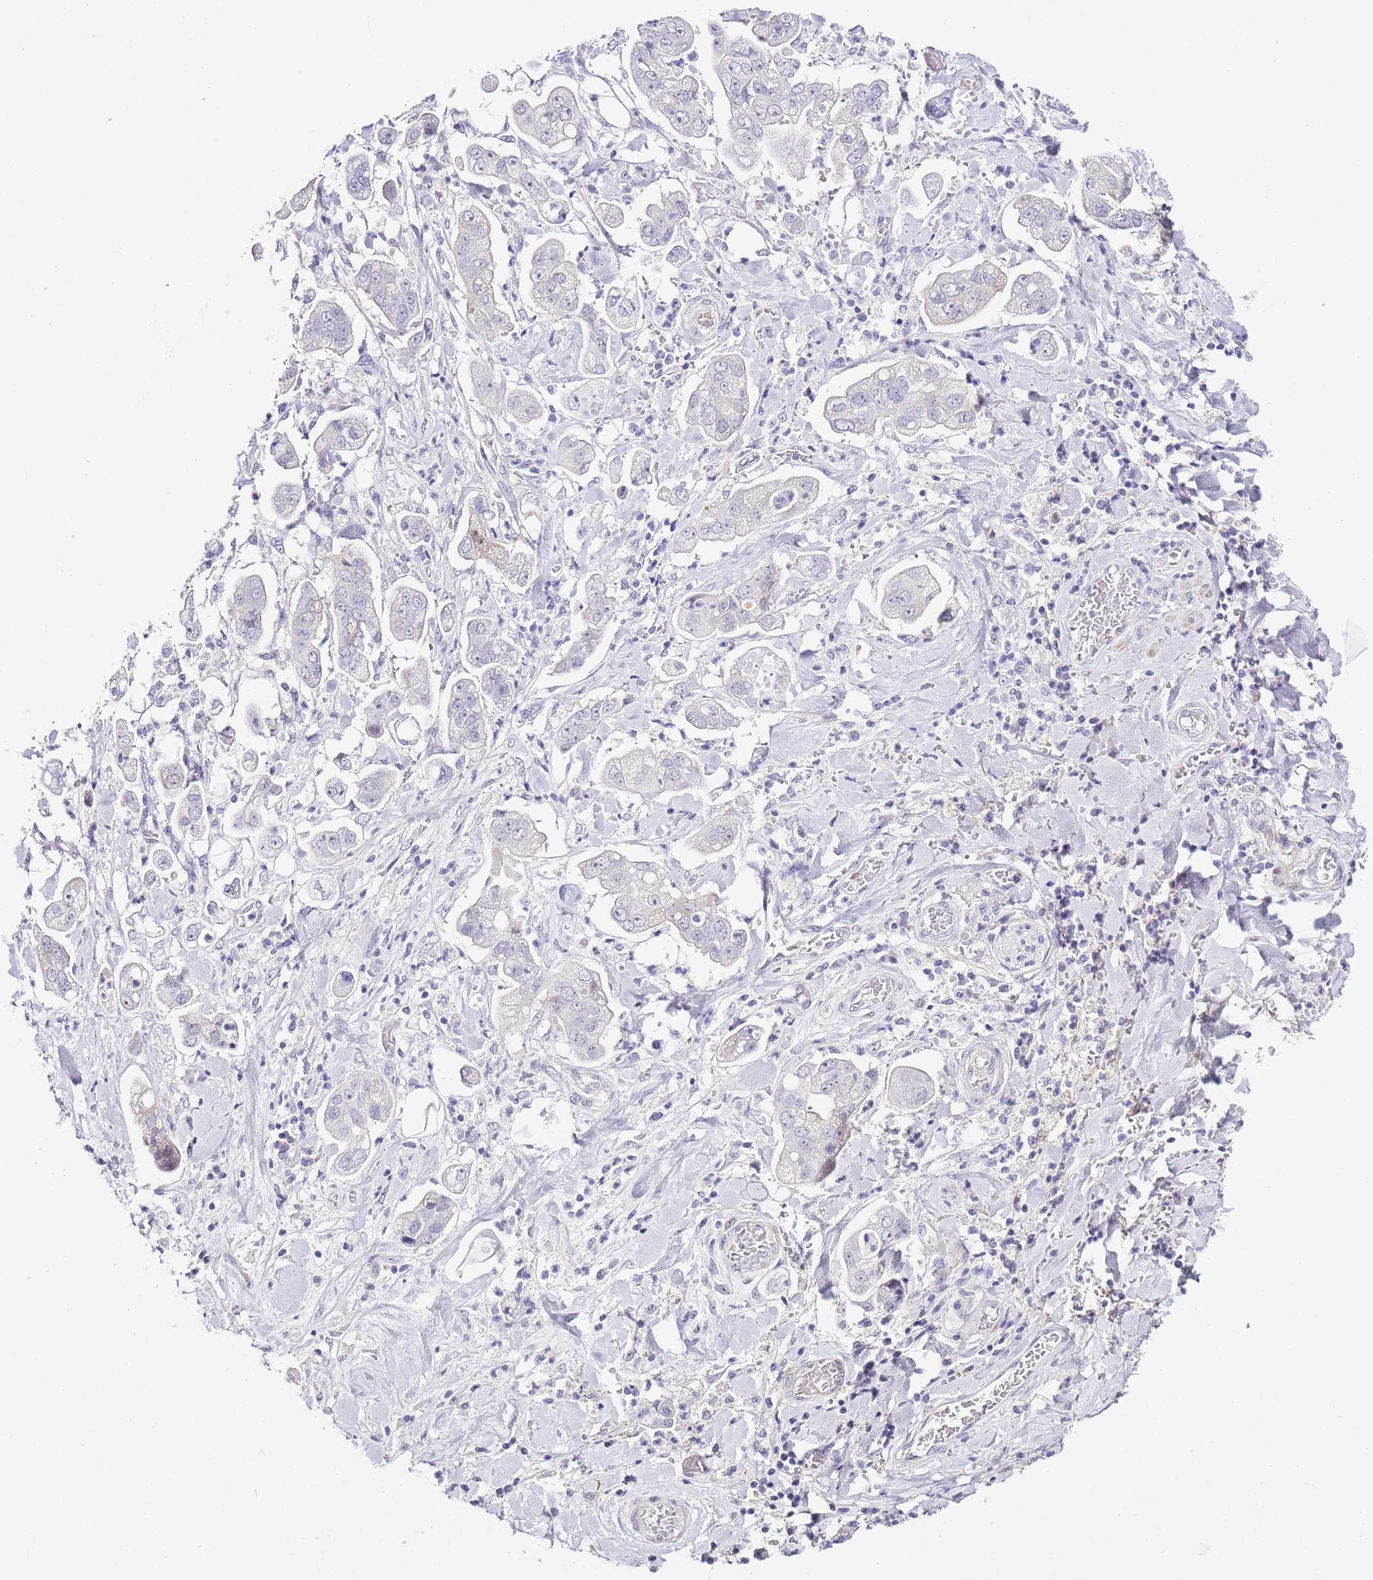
{"staining": {"intensity": "negative", "quantity": "none", "location": "none"}, "tissue": "stomach cancer", "cell_type": "Tumor cells", "image_type": "cancer", "snomed": [{"axis": "morphology", "description": "Adenocarcinoma, NOS"}, {"axis": "topography", "description": "Stomach"}], "caption": "Stomach cancer stained for a protein using immunohistochemistry demonstrates no positivity tumor cells.", "gene": "HGD", "patient": {"sex": "male", "age": 62}}